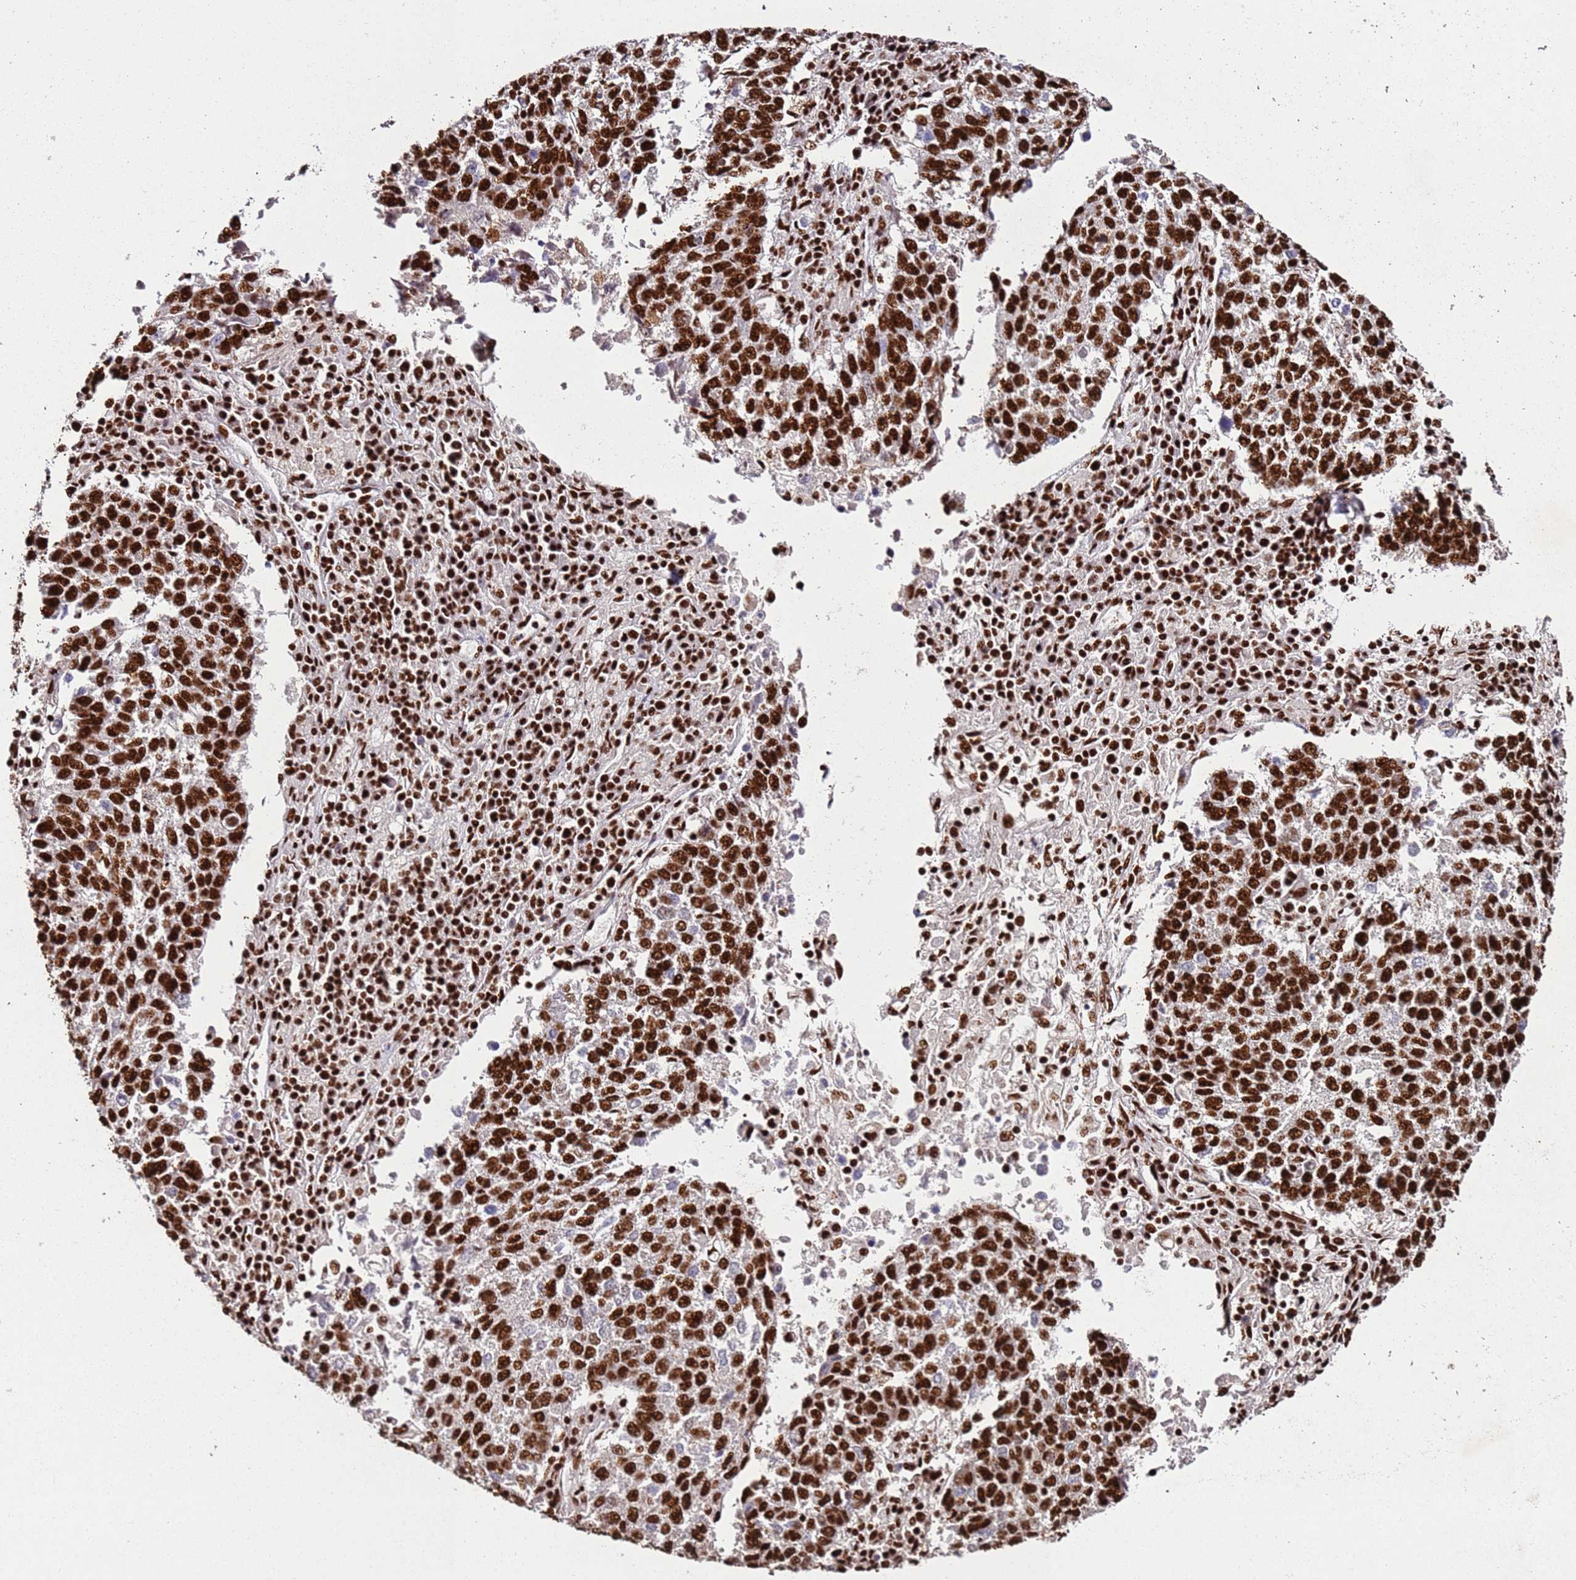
{"staining": {"intensity": "strong", "quantity": ">75%", "location": "nuclear"}, "tissue": "lung cancer", "cell_type": "Tumor cells", "image_type": "cancer", "snomed": [{"axis": "morphology", "description": "Squamous cell carcinoma, NOS"}, {"axis": "topography", "description": "Lung"}], "caption": "IHC of lung cancer shows high levels of strong nuclear expression in about >75% of tumor cells.", "gene": "C6orf226", "patient": {"sex": "male", "age": 73}}